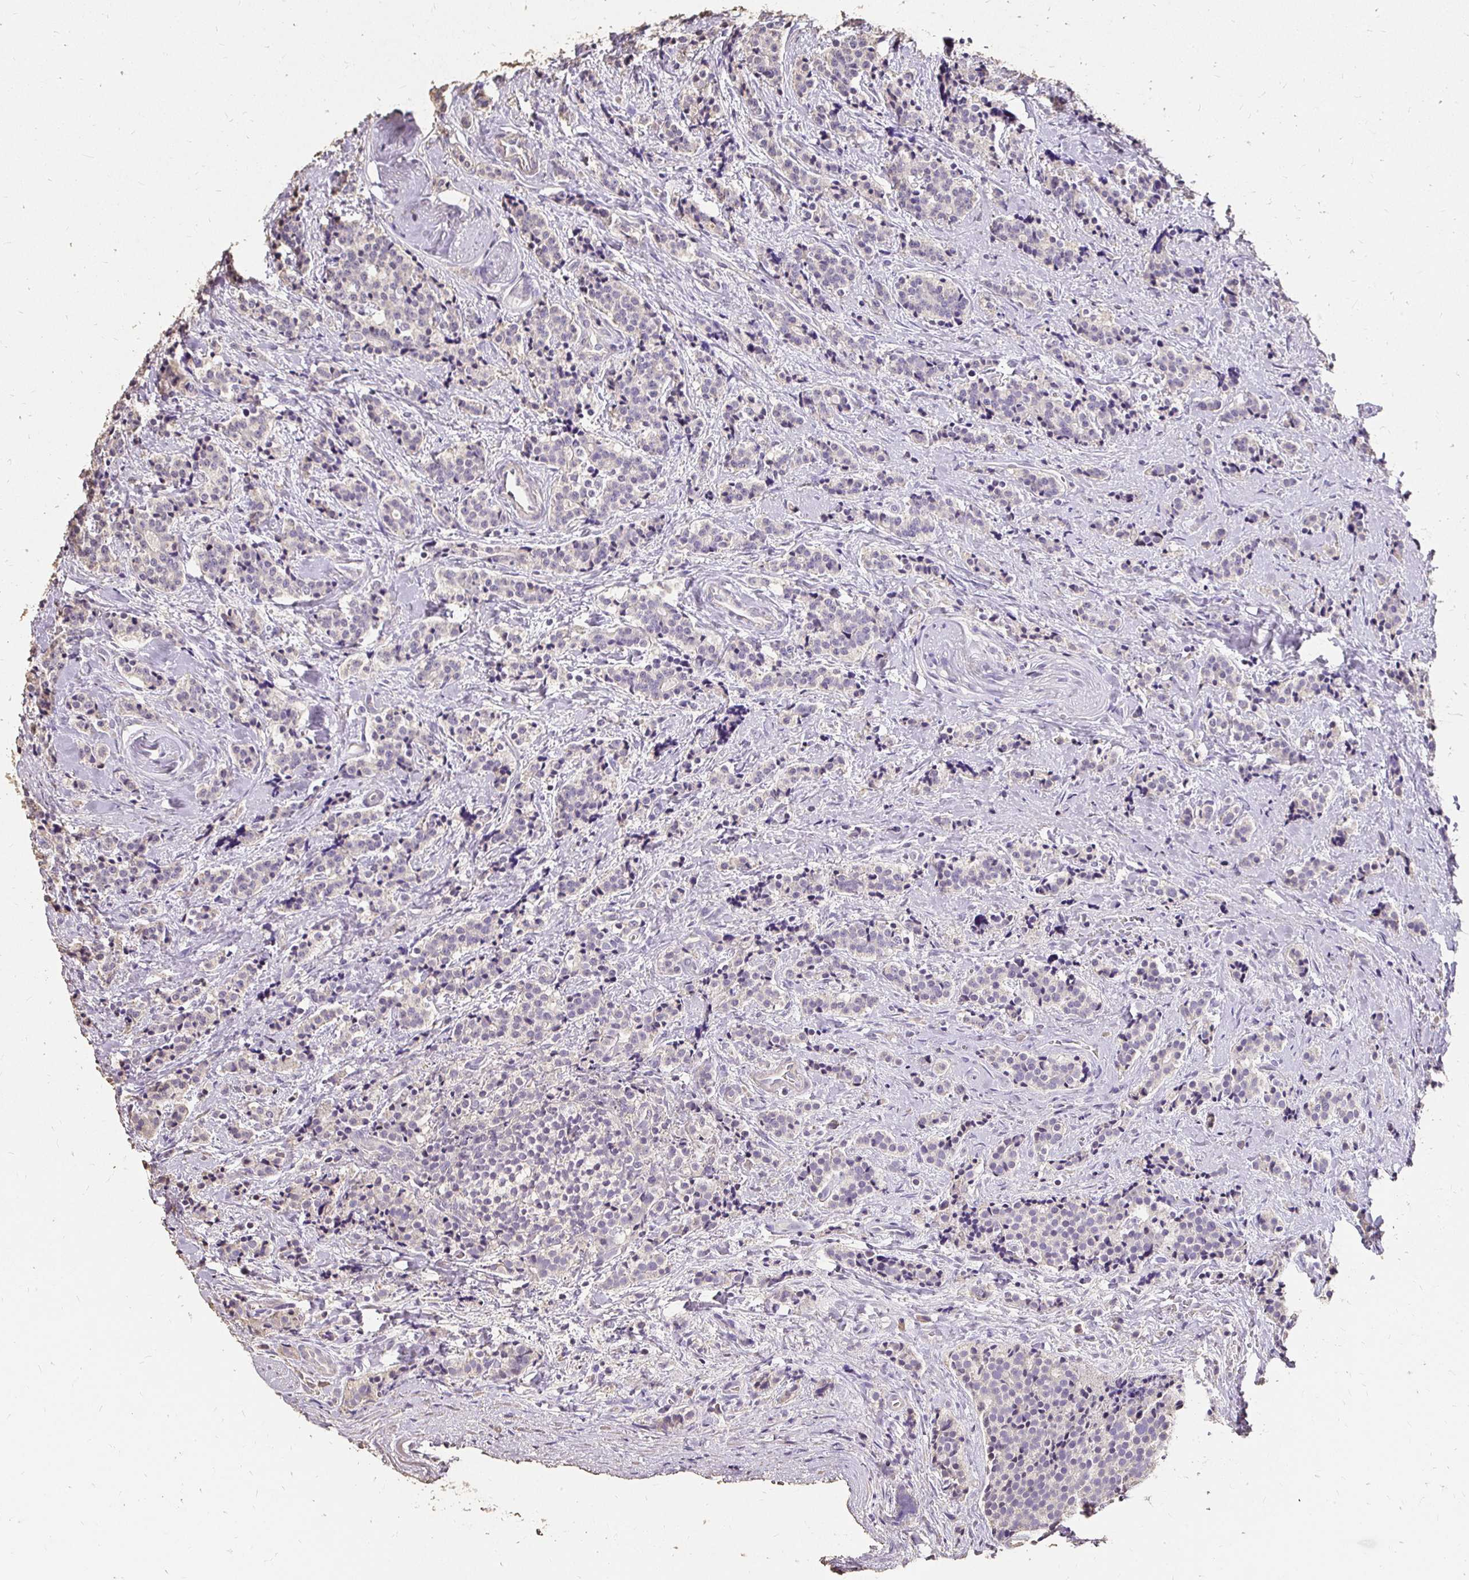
{"staining": {"intensity": "negative", "quantity": "none", "location": "none"}, "tissue": "carcinoid", "cell_type": "Tumor cells", "image_type": "cancer", "snomed": [{"axis": "morphology", "description": "Carcinoid, malignant, NOS"}, {"axis": "topography", "description": "Small intestine"}], "caption": "This is an immunohistochemistry (IHC) histopathology image of human malignant carcinoid. There is no expression in tumor cells.", "gene": "UGT1A6", "patient": {"sex": "female", "age": 73}}